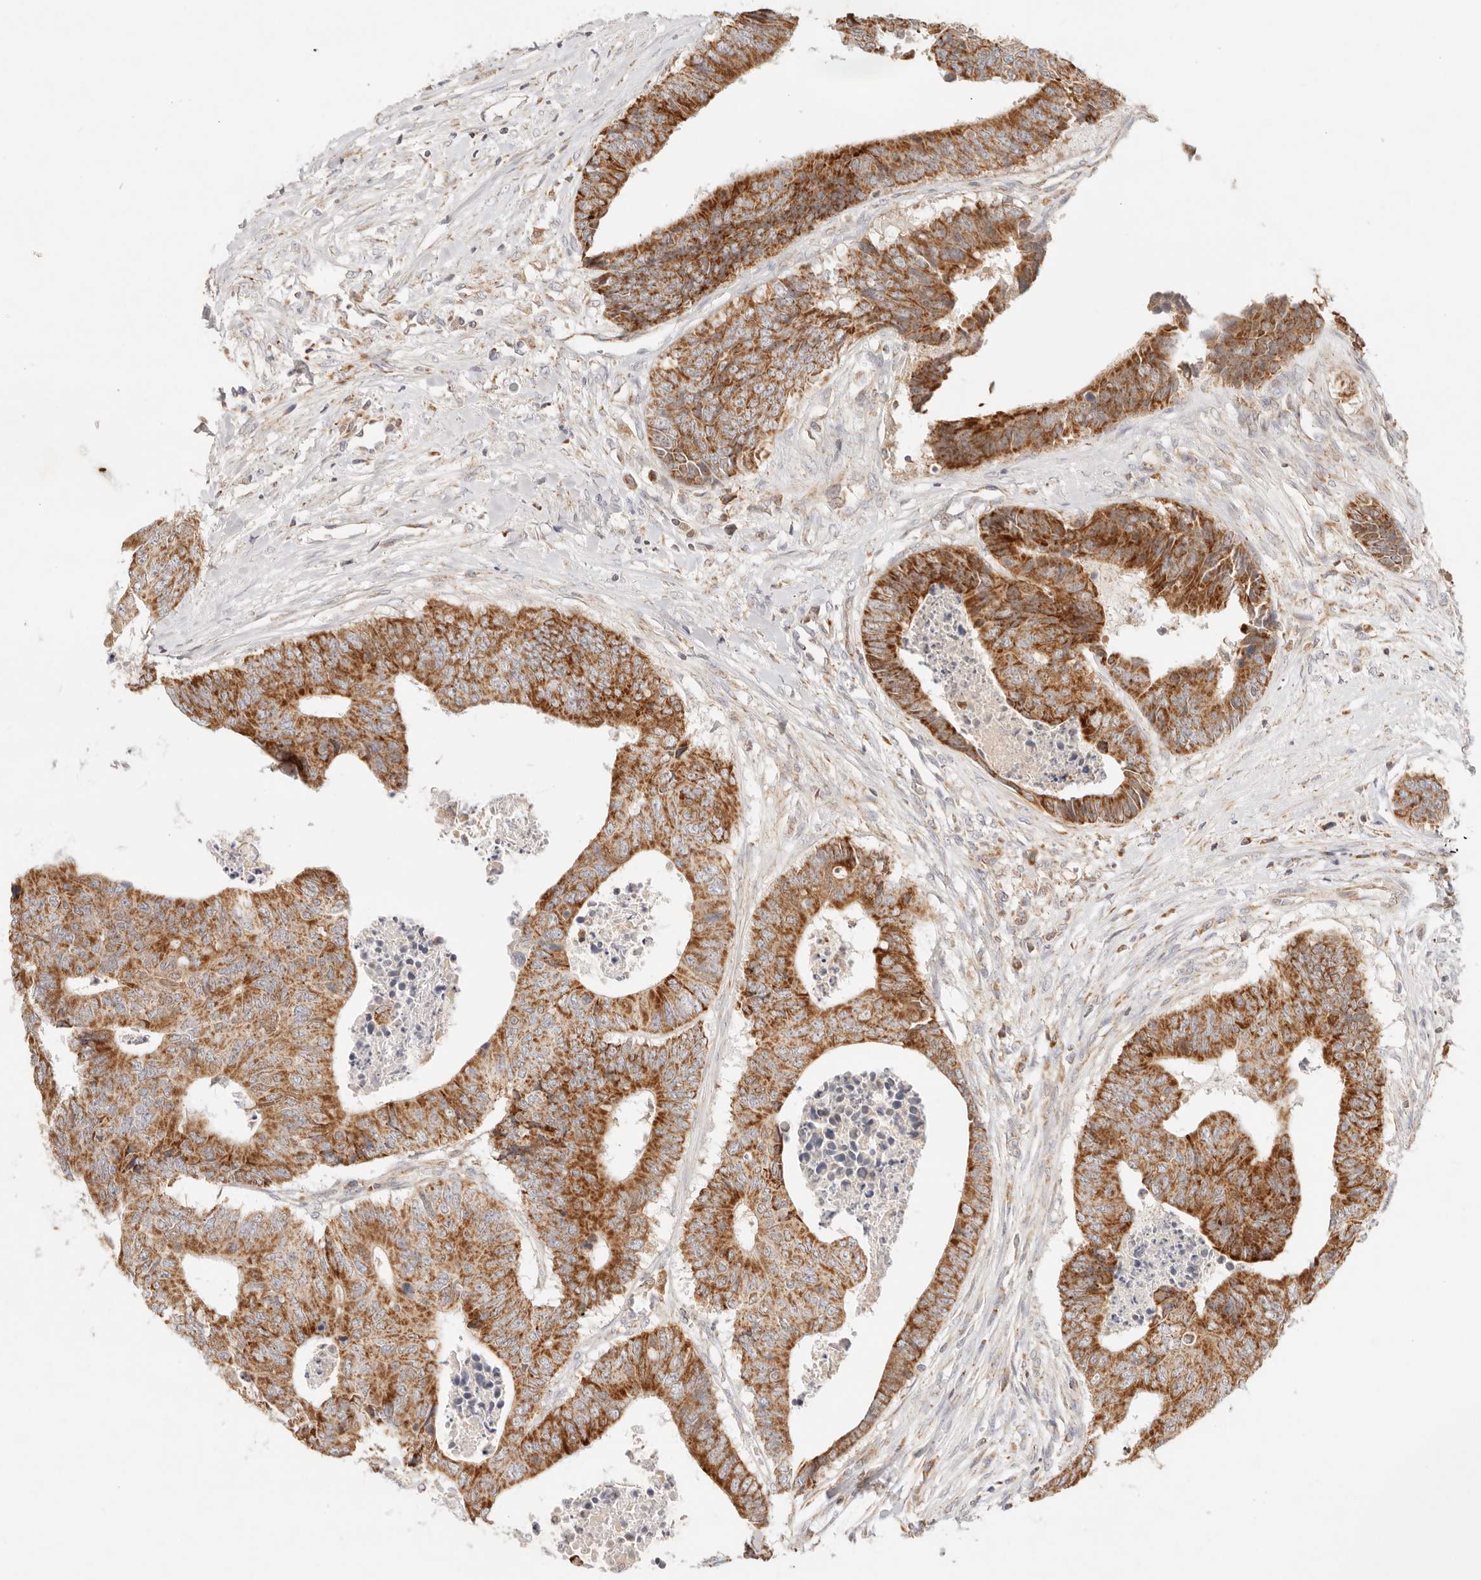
{"staining": {"intensity": "strong", "quantity": ">75%", "location": "cytoplasmic/membranous"}, "tissue": "colorectal cancer", "cell_type": "Tumor cells", "image_type": "cancer", "snomed": [{"axis": "morphology", "description": "Adenocarcinoma, NOS"}, {"axis": "topography", "description": "Rectum"}], "caption": "Immunohistochemistry of colorectal cancer (adenocarcinoma) shows high levels of strong cytoplasmic/membranous staining in approximately >75% of tumor cells.", "gene": "COA6", "patient": {"sex": "male", "age": 84}}